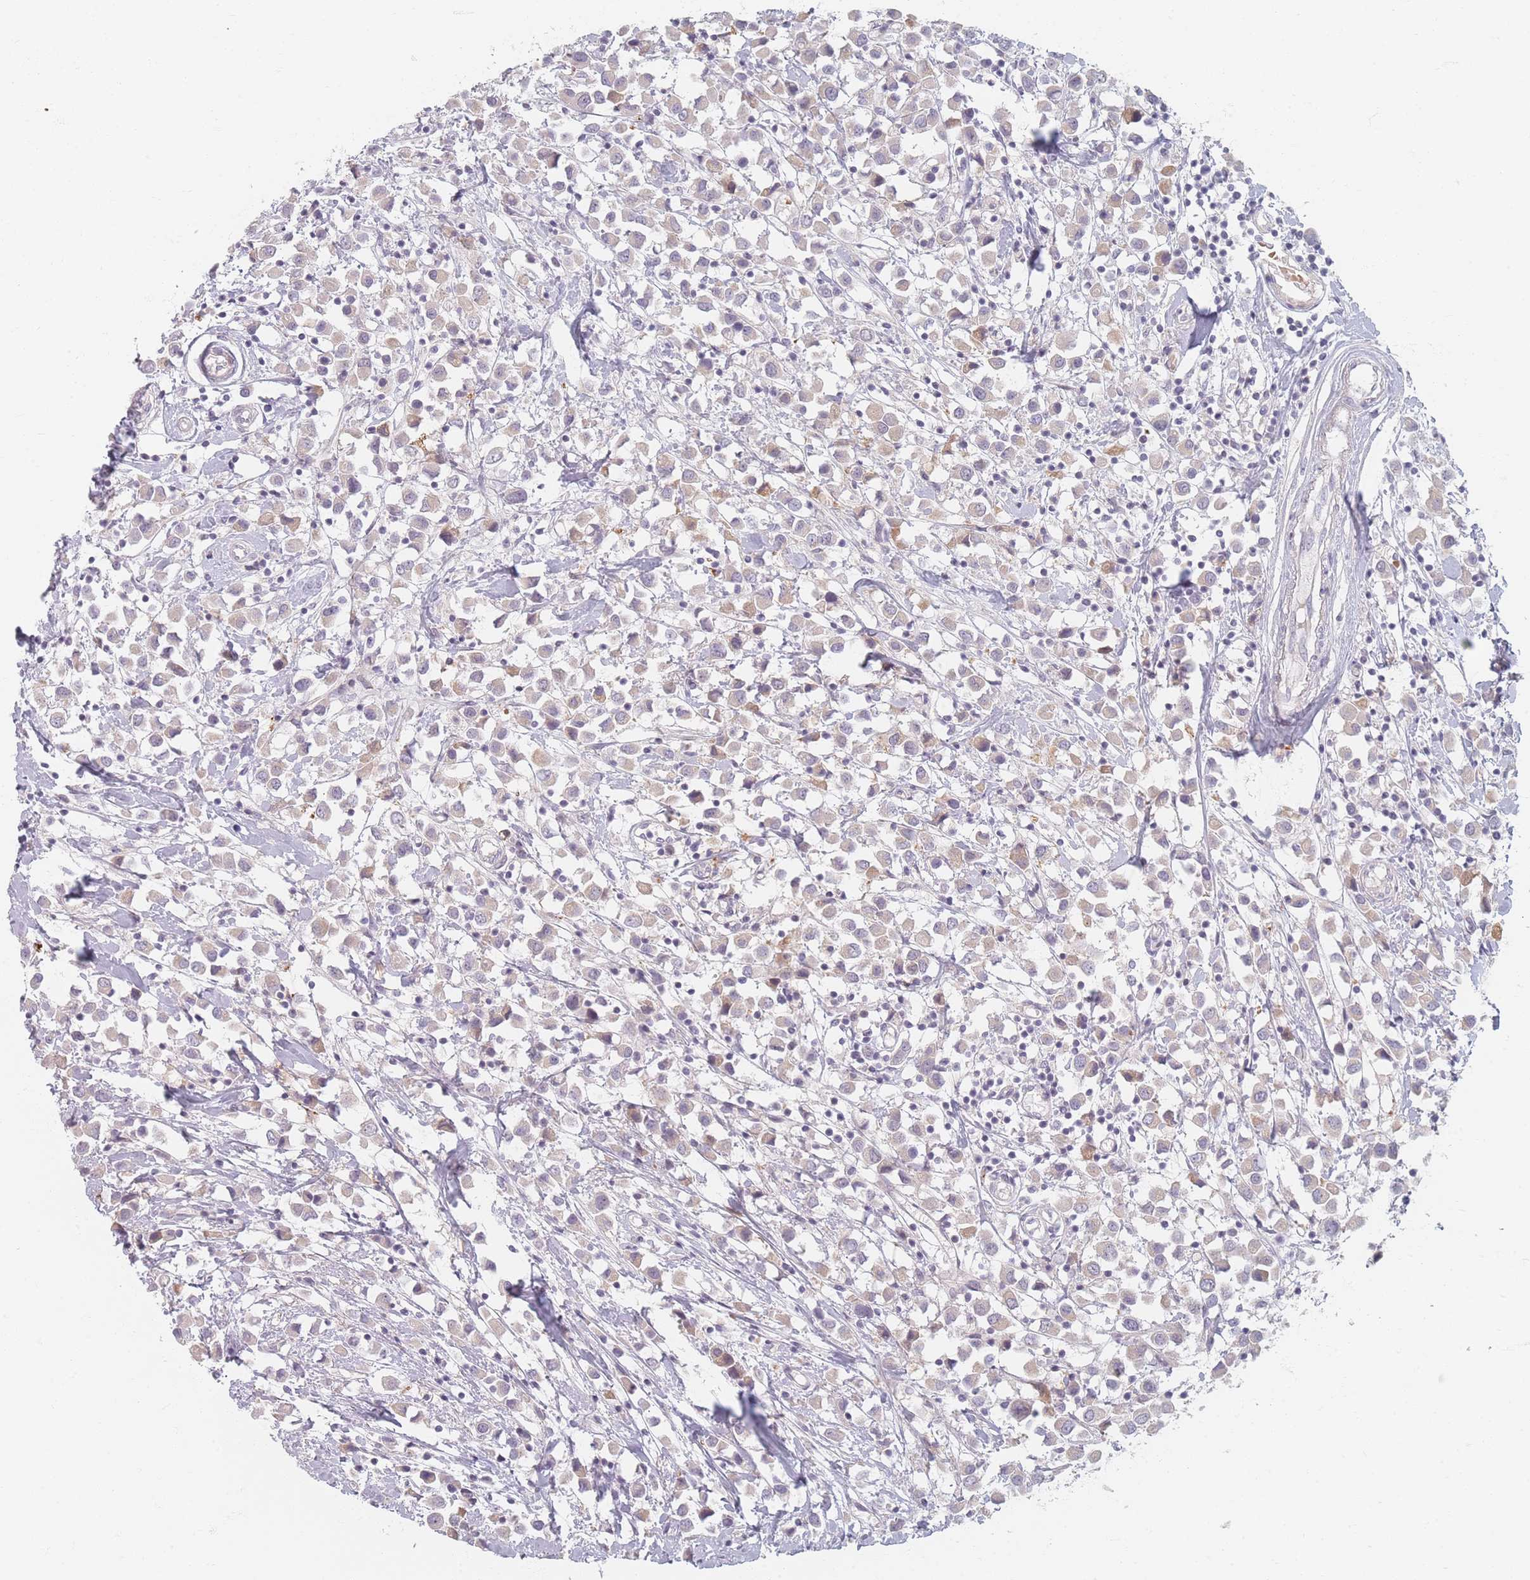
{"staining": {"intensity": "weak", "quantity": "<25%", "location": "cytoplasmic/membranous"}, "tissue": "breast cancer", "cell_type": "Tumor cells", "image_type": "cancer", "snomed": [{"axis": "morphology", "description": "Duct carcinoma"}, {"axis": "topography", "description": "Breast"}], "caption": "Invasive ductal carcinoma (breast) was stained to show a protein in brown. There is no significant expression in tumor cells.", "gene": "TMOD1", "patient": {"sex": "female", "age": 61}}